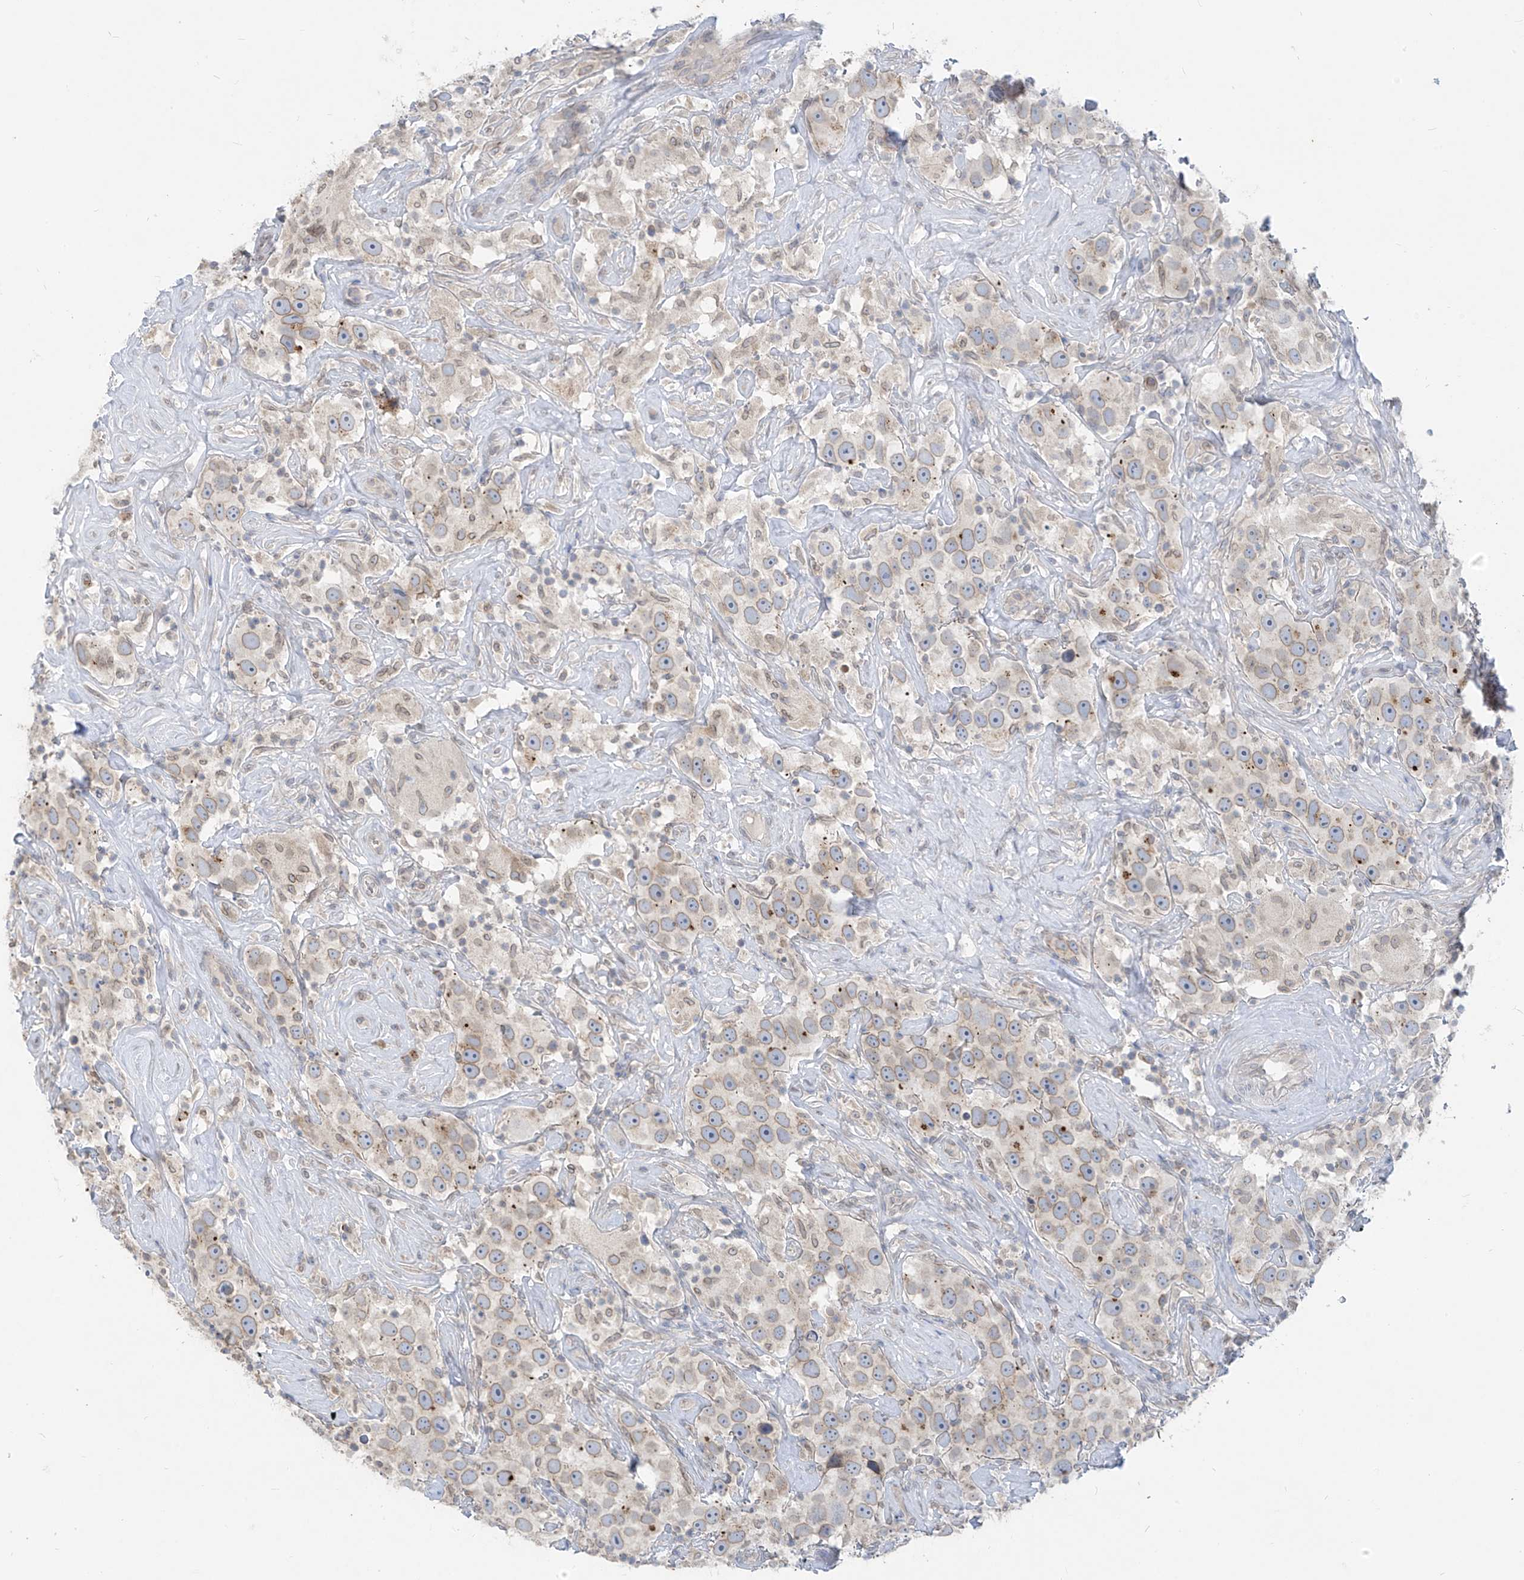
{"staining": {"intensity": "weak", "quantity": ">75%", "location": "cytoplasmic/membranous,nuclear"}, "tissue": "testis cancer", "cell_type": "Tumor cells", "image_type": "cancer", "snomed": [{"axis": "morphology", "description": "Seminoma, NOS"}, {"axis": "topography", "description": "Testis"}], "caption": "Protein staining of testis cancer tissue displays weak cytoplasmic/membranous and nuclear positivity in approximately >75% of tumor cells. The protein is shown in brown color, while the nuclei are stained blue.", "gene": "KRTAP25-1", "patient": {"sex": "male", "age": 49}}